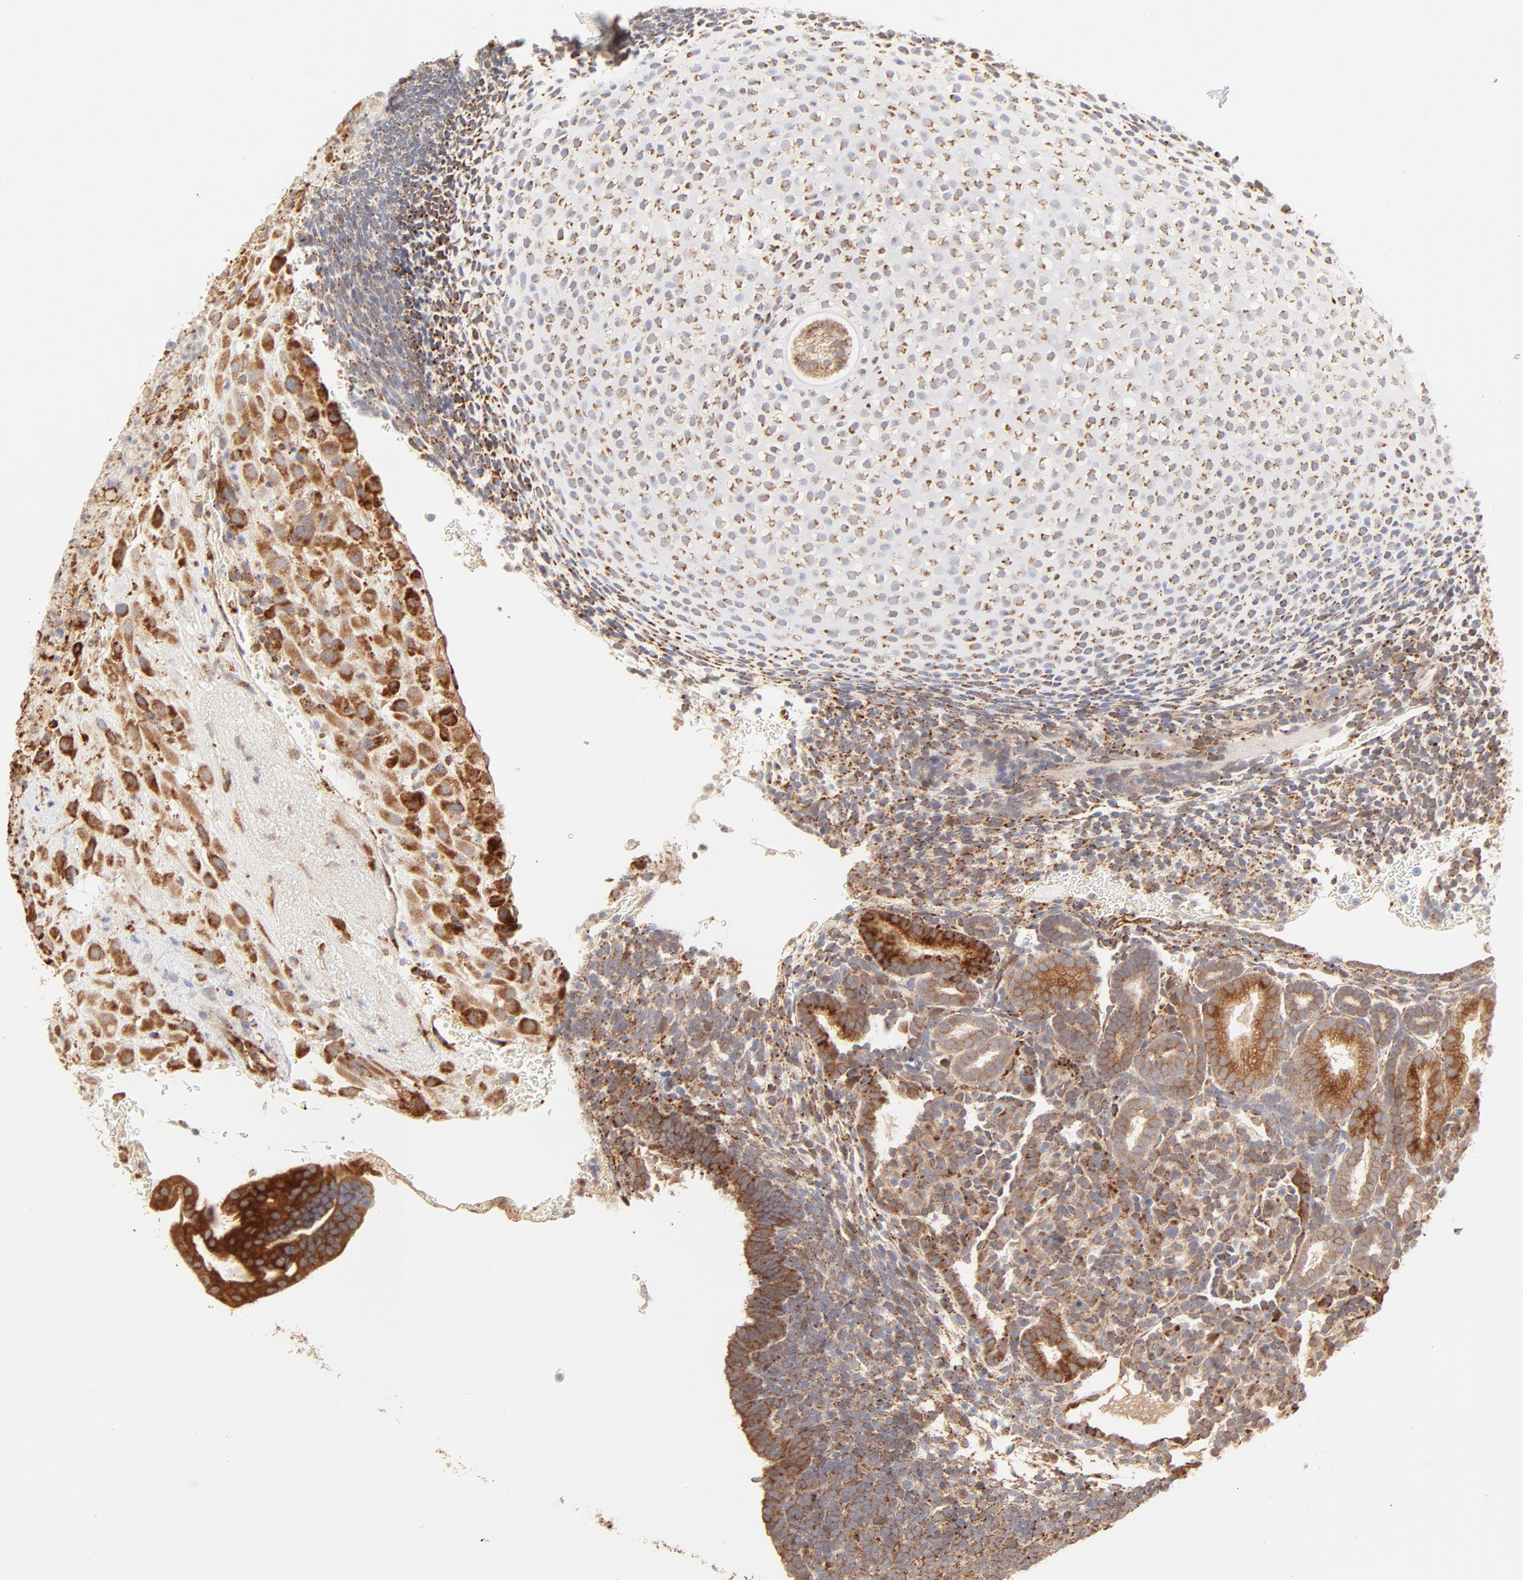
{"staining": {"intensity": "strong", "quantity": ">75%", "location": "cytoplasmic/membranous"}, "tissue": "placenta", "cell_type": "Decidual cells", "image_type": "normal", "snomed": [{"axis": "morphology", "description": "Normal tissue, NOS"}, {"axis": "topography", "description": "Placenta"}], "caption": "The immunohistochemical stain labels strong cytoplasmic/membranous positivity in decidual cells of normal placenta. (brown staining indicates protein expression, while blue staining denotes nuclei).", "gene": "PARP12", "patient": {"sex": "female", "age": 19}}